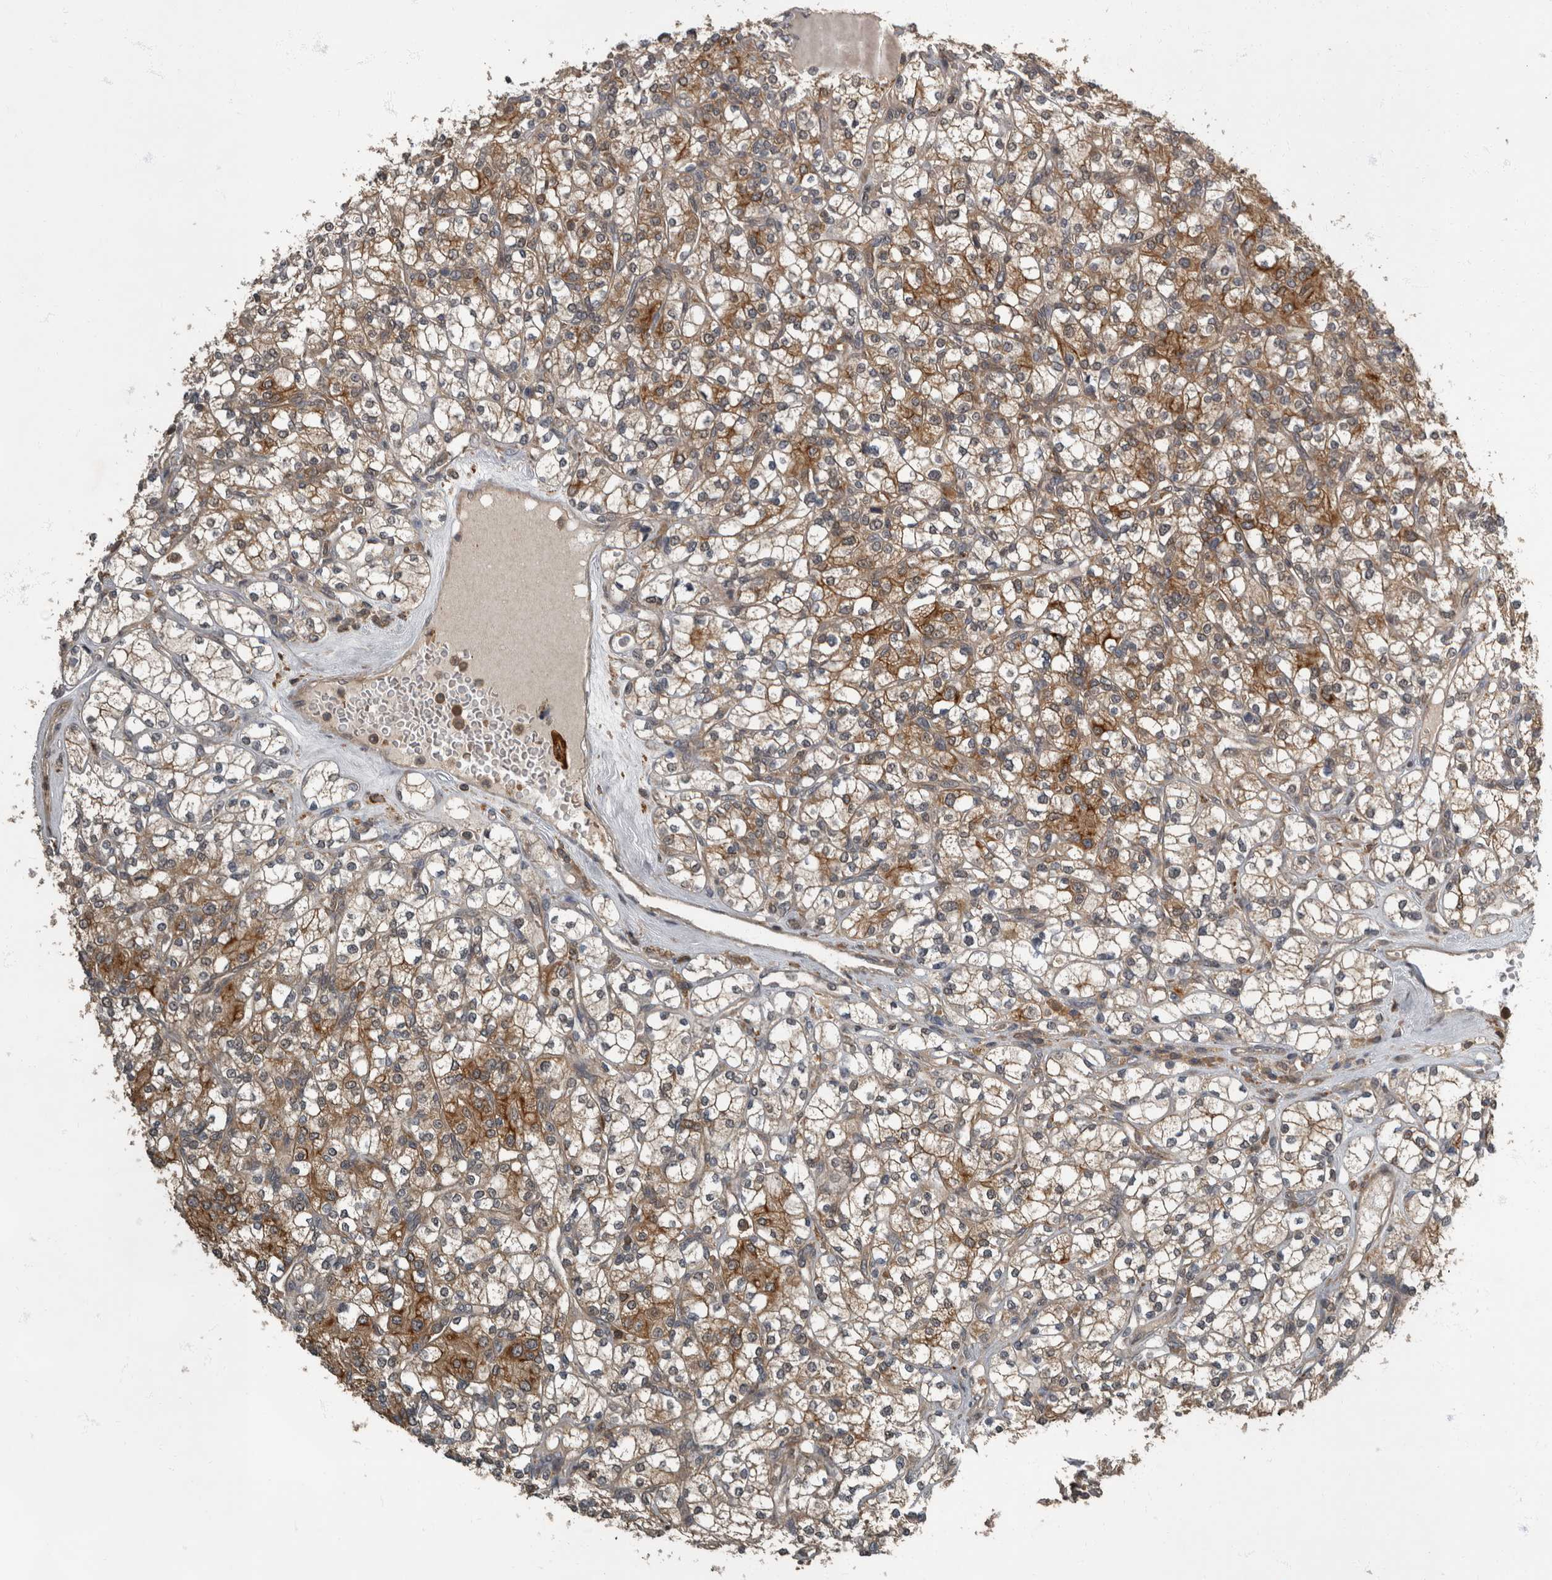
{"staining": {"intensity": "moderate", "quantity": "25%-75%", "location": "cytoplasmic/membranous"}, "tissue": "renal cancer", "cell_type": "Tumor cells", "image_type": "cancer", "snomed": [{"axis": "morphology", "description": "Adenocarcinoma, NOS"}, {"axis": "topography", "description": "Kidney"}], "caption": "This is a micrograph of immunohistochemistry (IHC) staining of adenocarcinoma (renal), which shows moderate staining in the cytoplasmic/membranous of tumor cells.", "gene": "RABGGTB", "patient": {"sex": "male", "age": 77}}